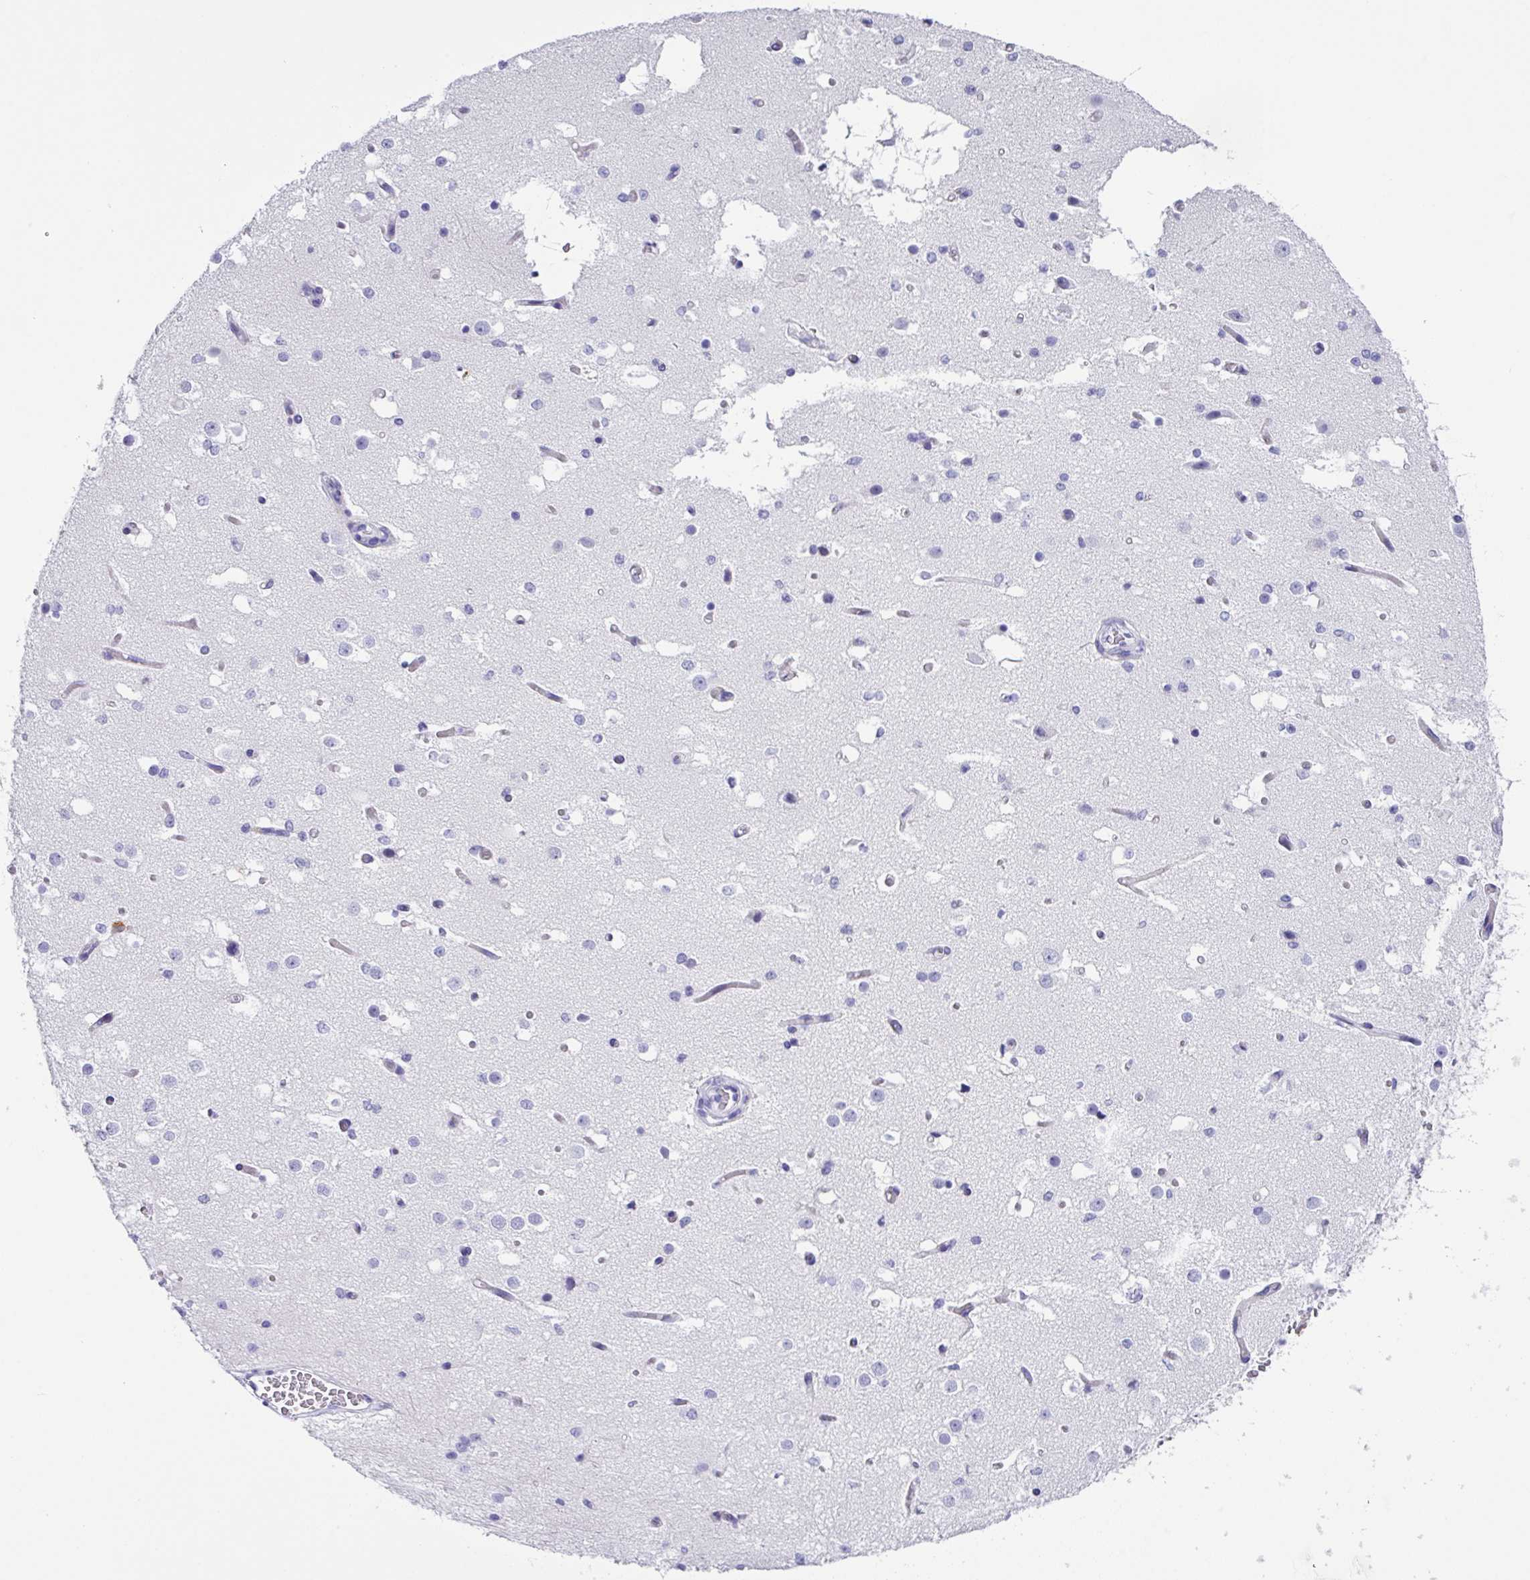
{"staining": {"intensity": "negative", "quantity": "none", "location": "none"}, "tissue": "cerebral cortex", "cell_type": "Endothelial cells", "image_type": "normal", "snomed": [{"axis": "morphology", "description": "Normal tissue, NOS"}, {"axis": "morphology", "description": "Inflammation, NOS"}, {"axis": "topography", "description": "Cerebral cortex"}], "caption": "Immunohistochemistry (IHC) of unremarkable cerebral cortex shows no expression in endothelial cells.", "gene": "ZG16", "patient": {"sex": "male", "age": 6}}